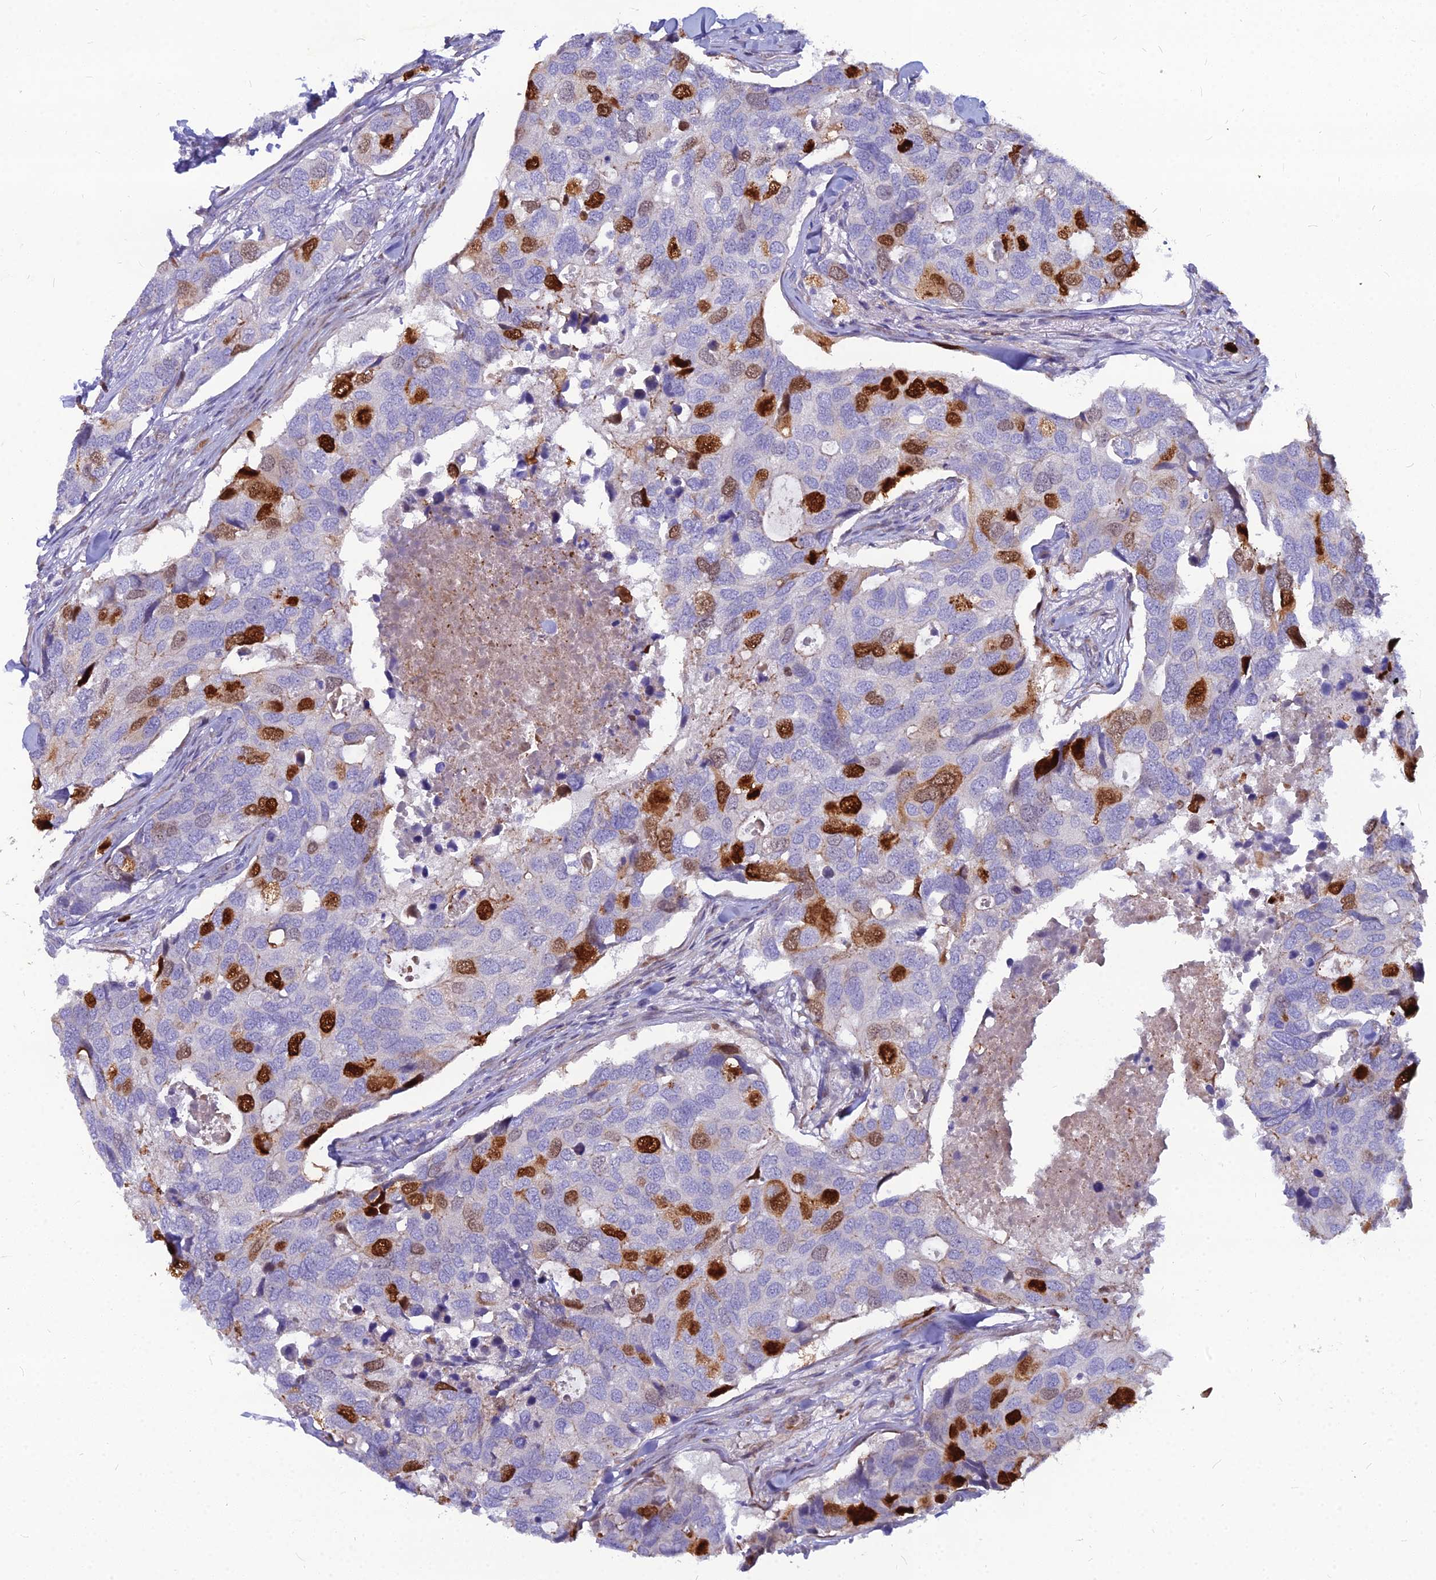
{"staining": {"intensity": "strong", "quantity": "<25%", "location": "nuclear"}, "tissue": "breast cancer", "cell_type": "Tumor cells", "image_type": "cancer", "snomed": [{"axis": "morphology", "description": "Duct carcinoma"}, {"axis": "topography", "description": "Breast"}], "caption": "Tumor cells show strong nuclear staining in approximately <25% of cells in breast infiltrating ductal carcinoma. Immunohistochemistry (ihc) stains the protein in brown and the nuclei are stained blue.", "gene": "NUSAP1", "patient": {"sex": "female", "age": 83}}